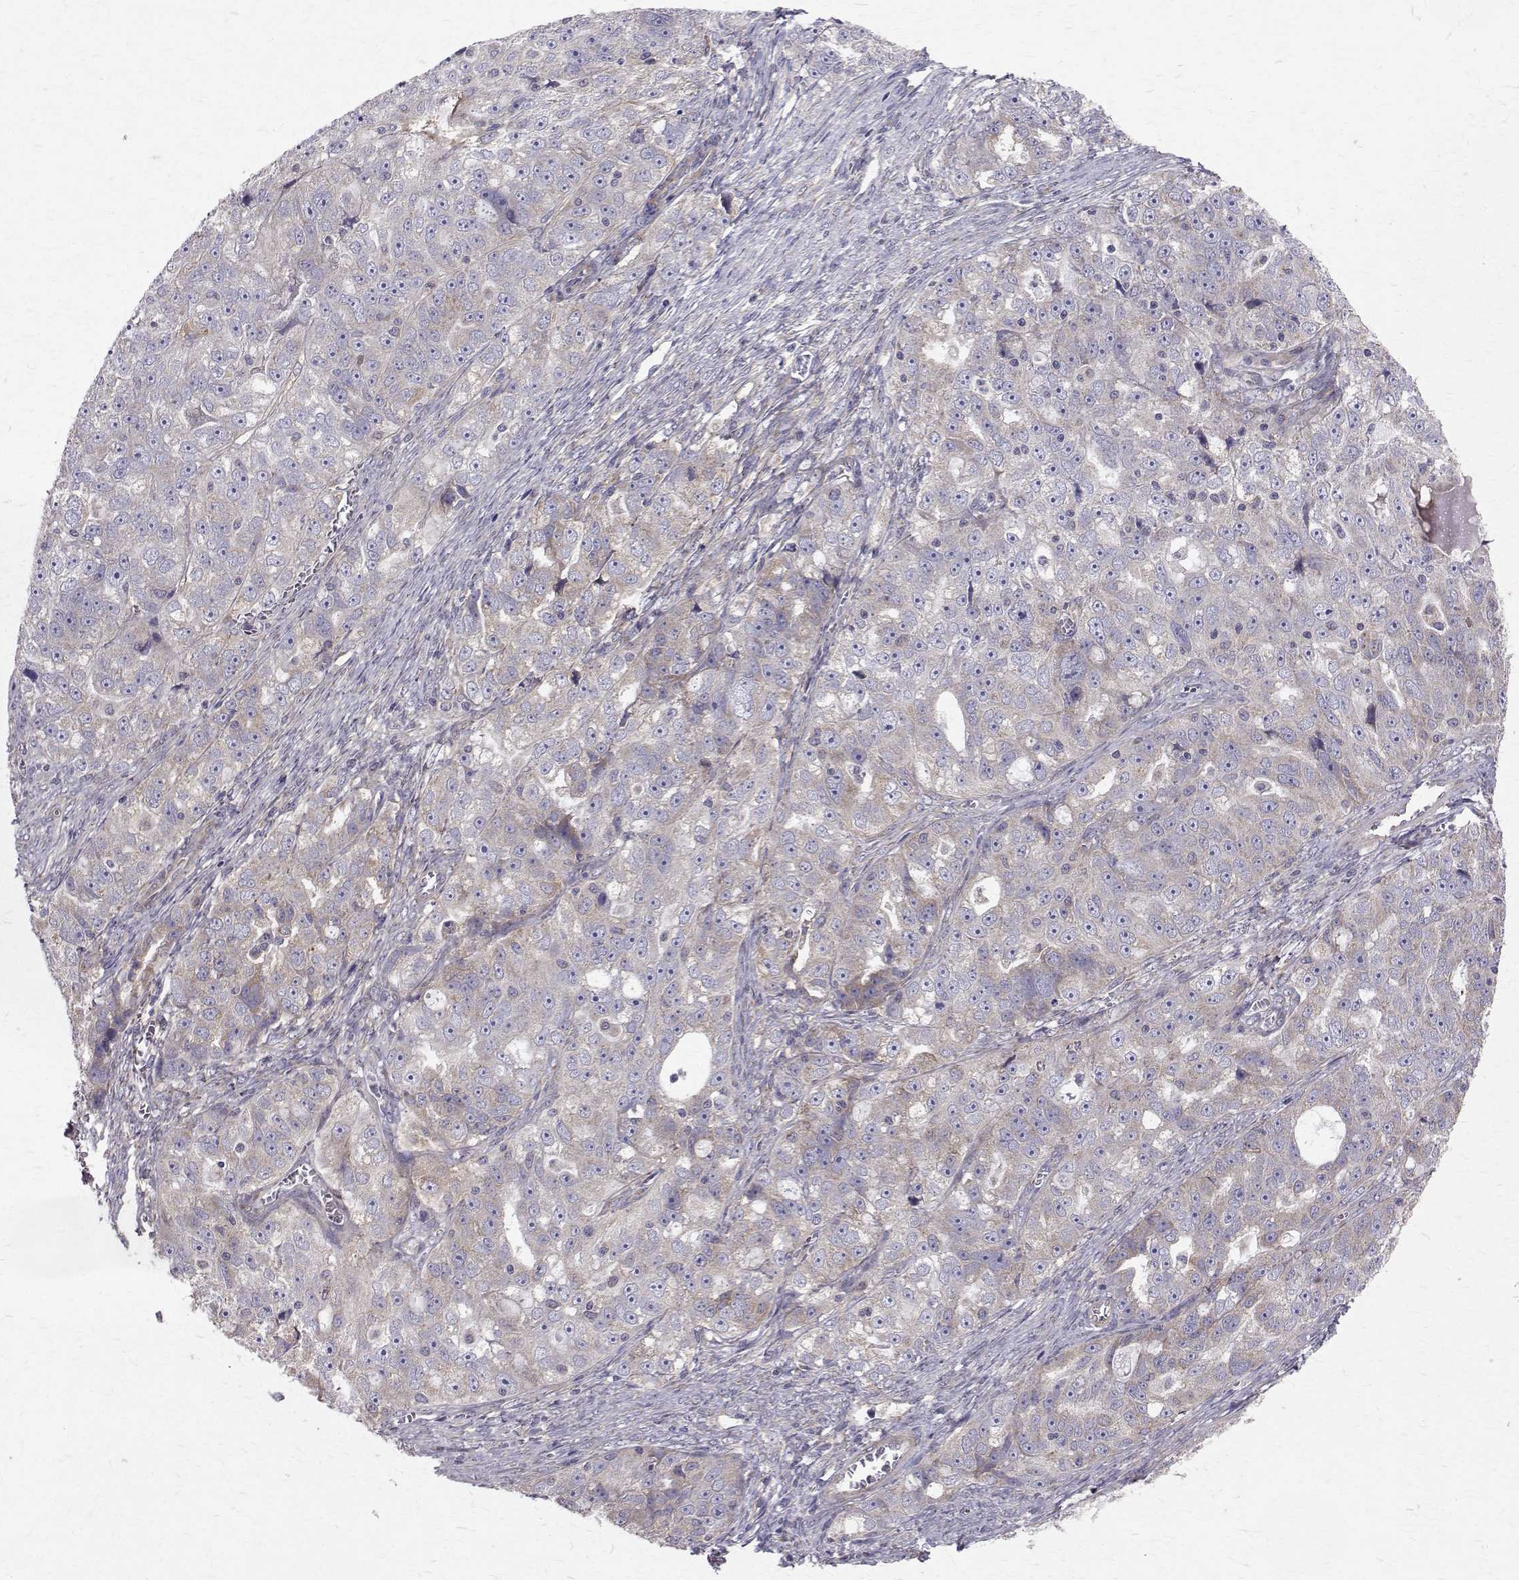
{"staining": {"intensity": "negative", "quantity": "none", "location": "none"}, "tissue": "ovarian cancer", "cell_type": "Tumor cells", "image_type": "cancer", "snomed": [{"axis": "morphology", "description": "Cystadenocarcinoma, serous, NOS"}, {"axis": "topography", "description": "Ovary"}], "caption": "The IHC image has no significant positivity in tumor cells of ovarian cancer tissue.", "gene": "ARFGAP1", "patient": {"sex": "female", "age": 51}}